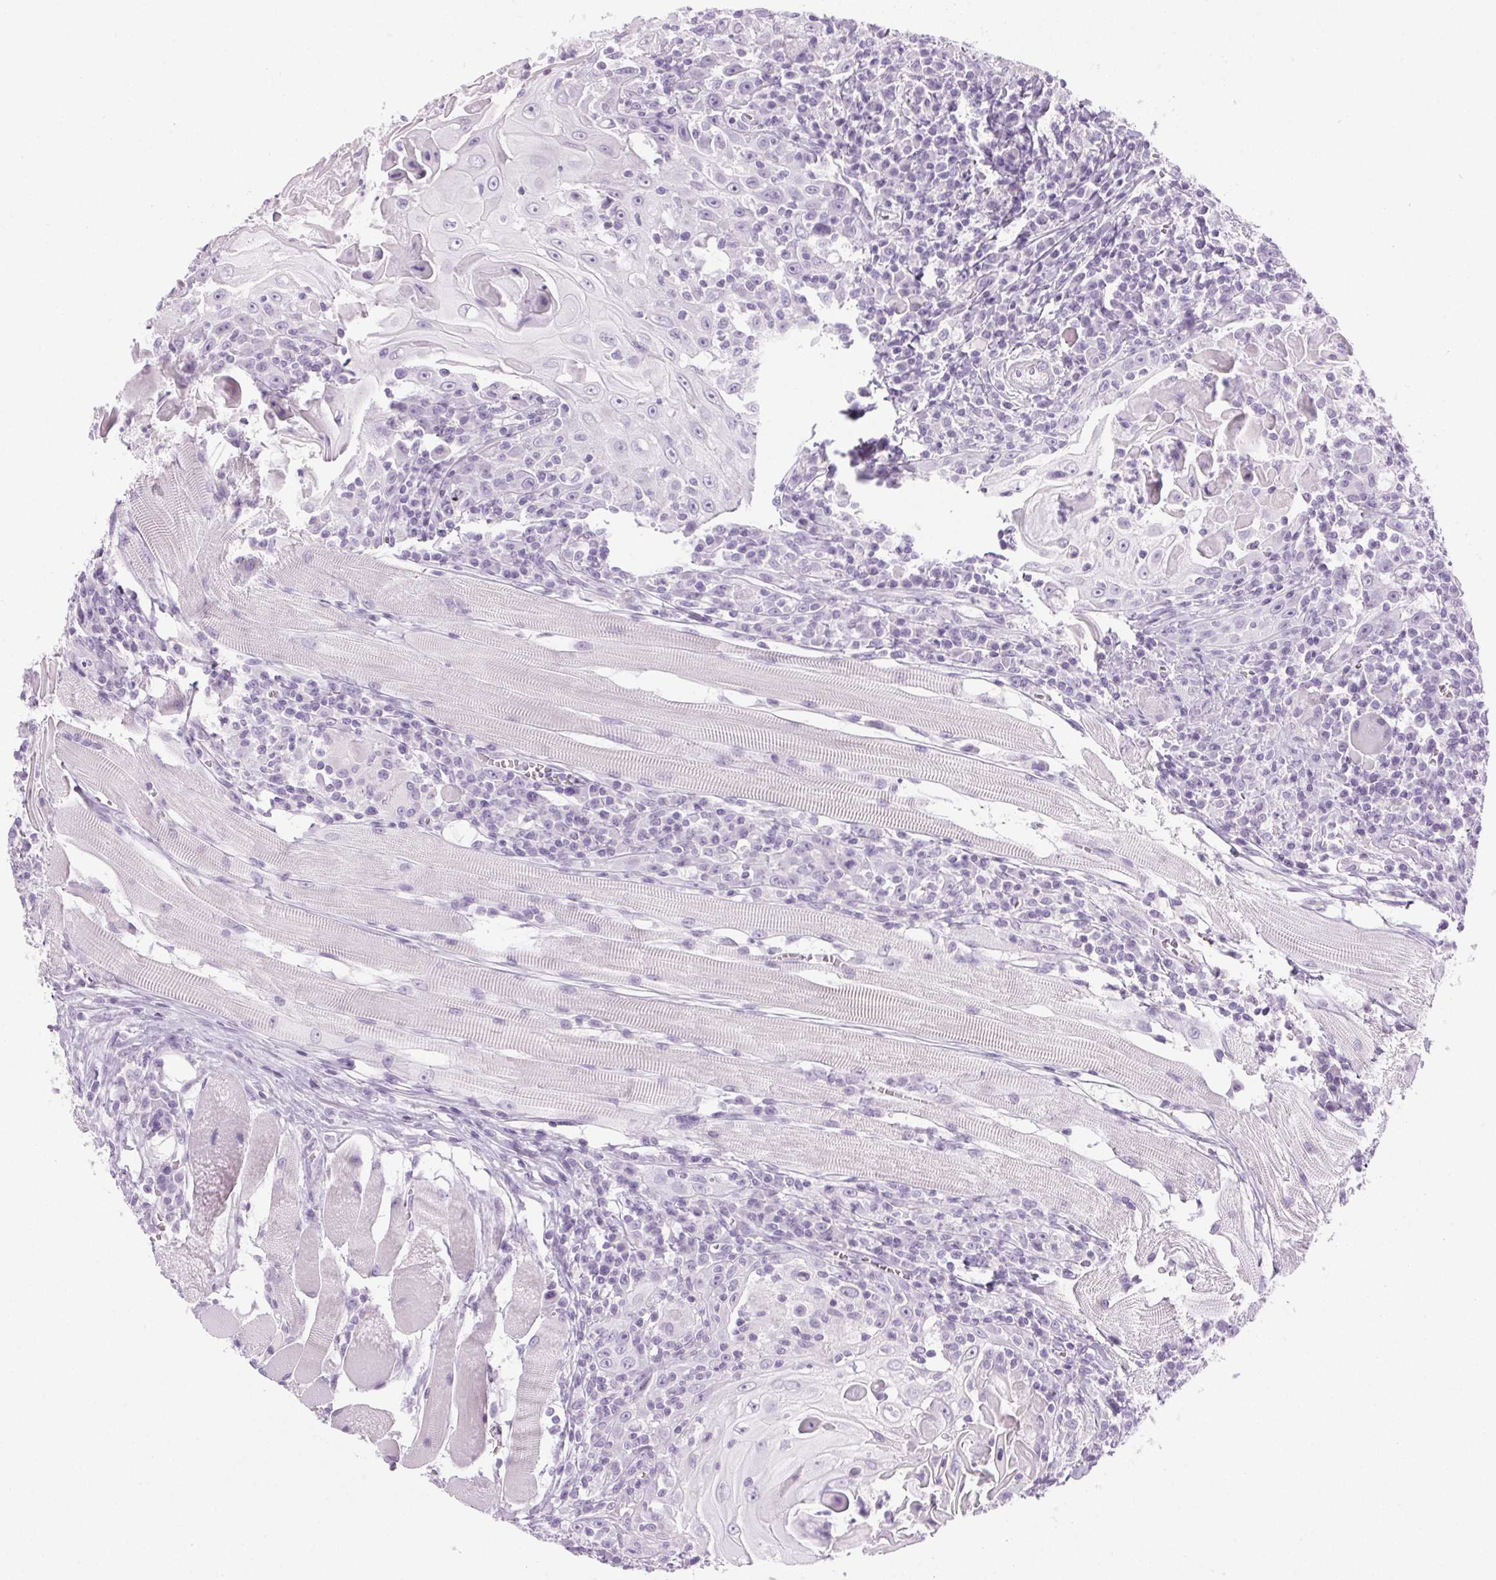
{"staining": {"intensity": "negative", "quantity": "none", "location": "none"}, "tissue": "head and neck cancer", "cell_type": "Tumor cells", "image_type": "cancer", "snomed": [{"axis": "morphology", "description": "Squamous cell carcinoma, NOS"}, {"axis": "topography", "description": "Head-Neck"}], "caption": "This histopathology image is of head and neck cancer stained with immunohistochemistry to label a protein in brown with the nuclei are counter-stained blue. There is no expression in tumor cells. (DAB immunohistochemistry visualized using brightfield microscopy, high magnification).", "gene": "LRP2", "patient": {"sex": "male", "age": 52}}